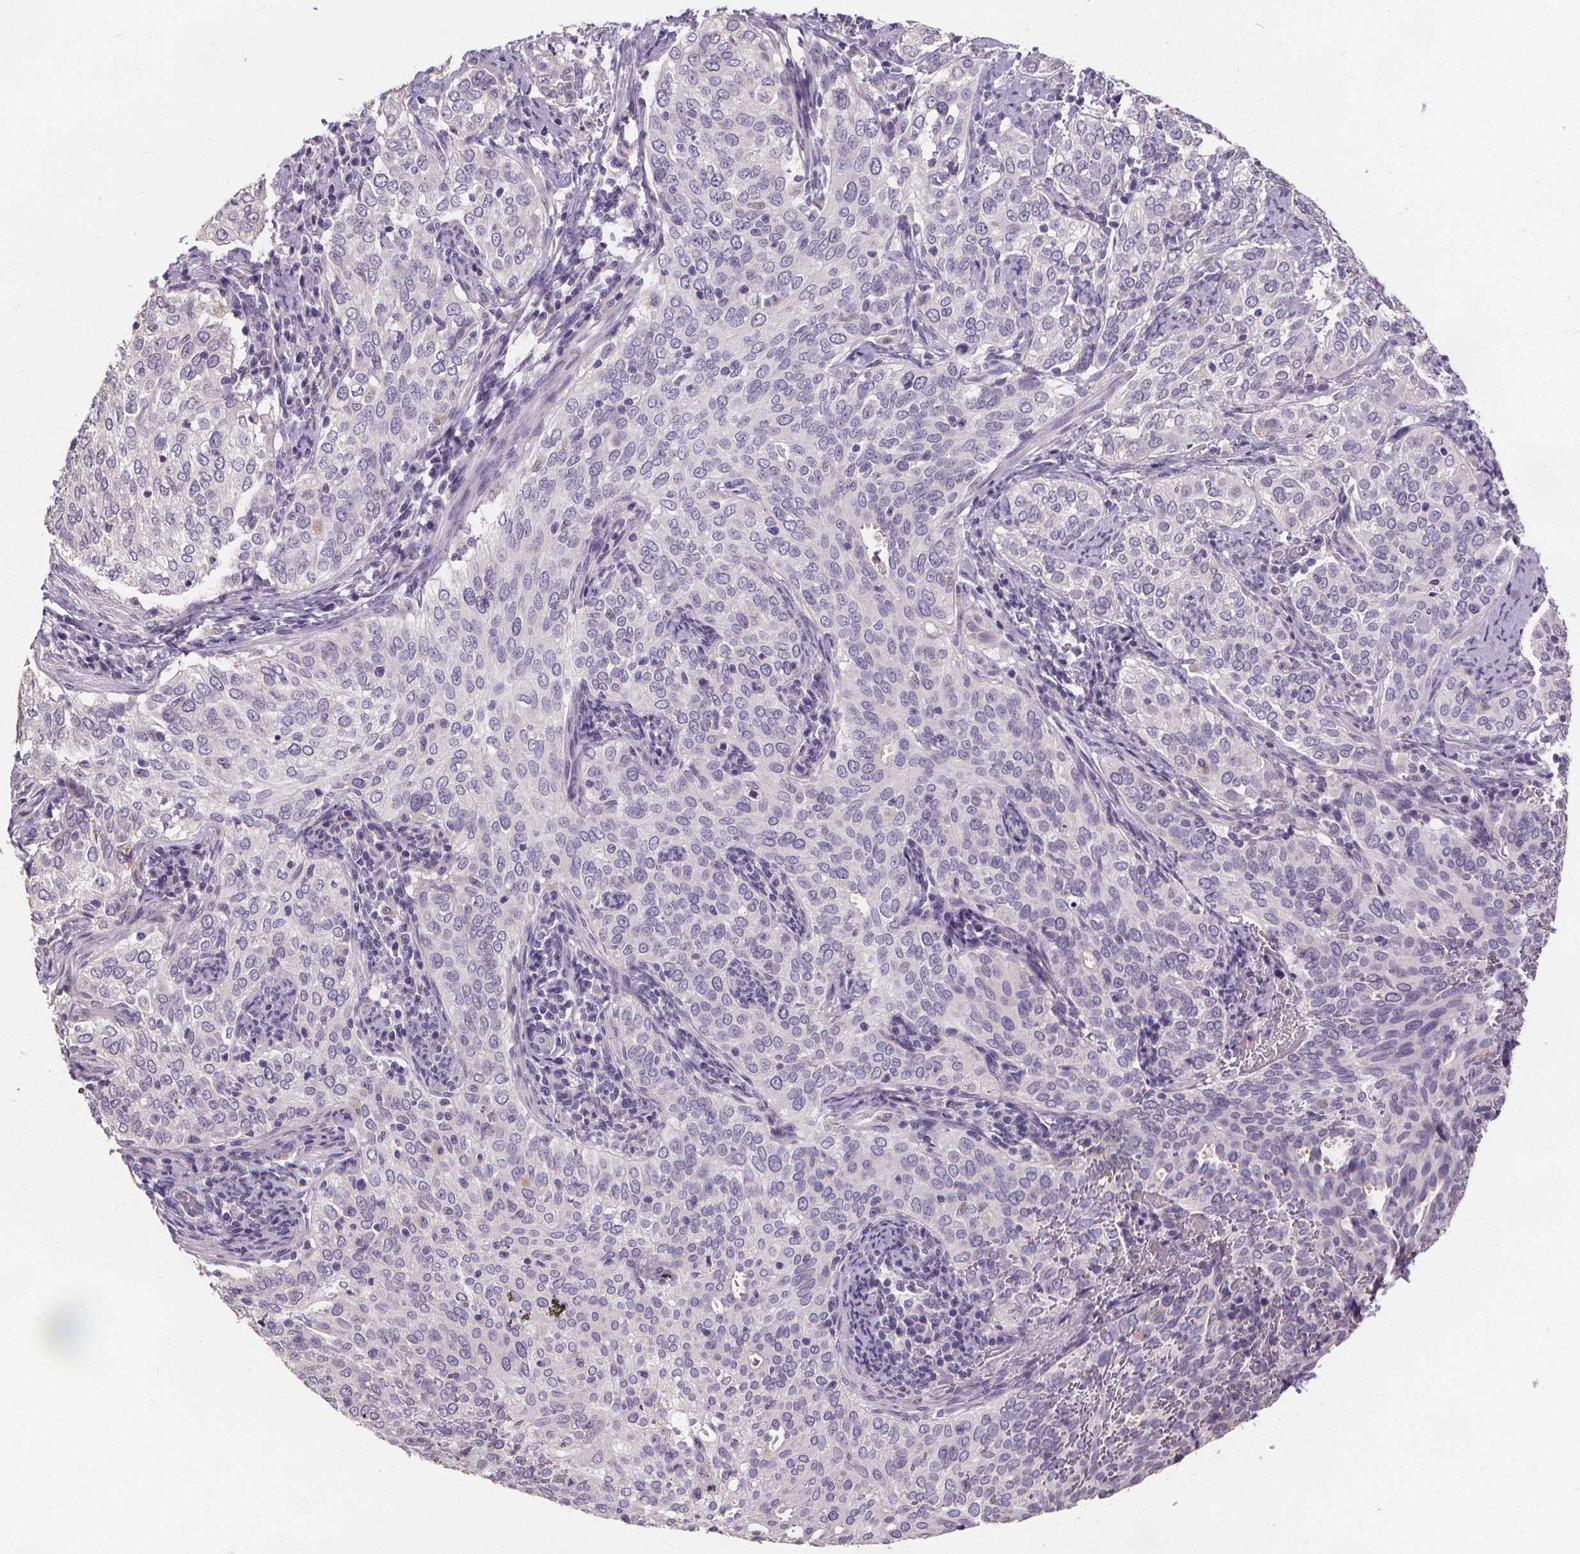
{"staining": {"intensity": "negative", "quantity": "none", "location": "none"}, "tissue": "cervical cancer", "cell_type": "Tumor cells", "image_type": "cancer", "snomed": [{"axis": "morphology", "description": "Squamous cell carcinoma, NOS"}, {"axis": "topography", "description": "Cervix"}], "caption": "Immunohistochemical staining of cervical cancer (squamous cell carcinoma) demonstrates no significant expression in tumor cells.", "gene": "ATP6V1D", "patient": {"sex": "female", "age": 38}}